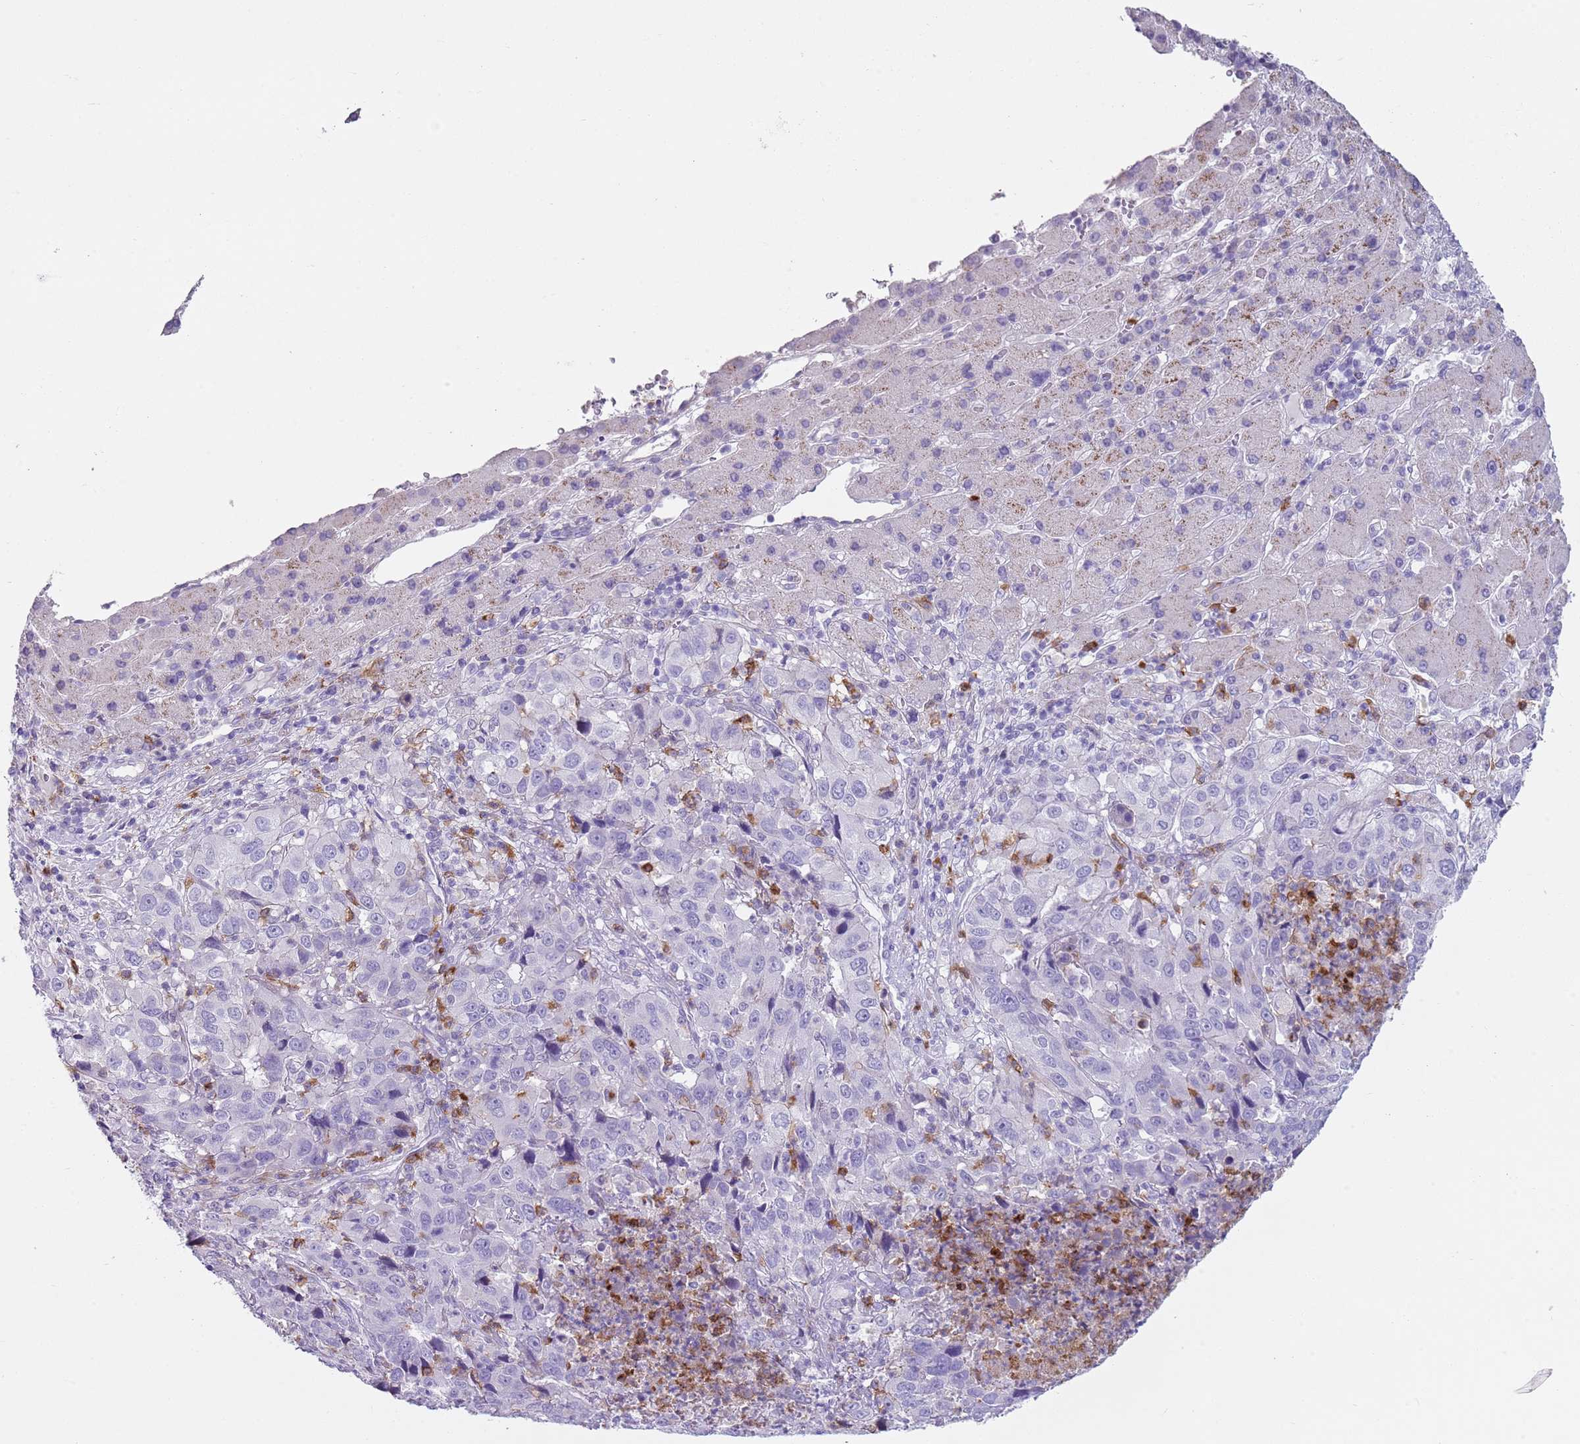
{"staining": {"intensity": "negative", "quantity": "none", "location": "none"}, "tissue": "liver cancer", "cell_type": "Tumor cells", "image_type": "cancer", "snomed": [{"axis": "morphology", "description": "Carcinoma, Hepatocellular, NOS"}, {"axis": "topography", "description": "Liver"}], "caption": "DAB immunohistochemical staining of human hepatocellular carcinoma (liver) demonstrates no significant expression in tumor cells.", "gene": "CD177", "patient": {"sex": "male", "age": 63}}